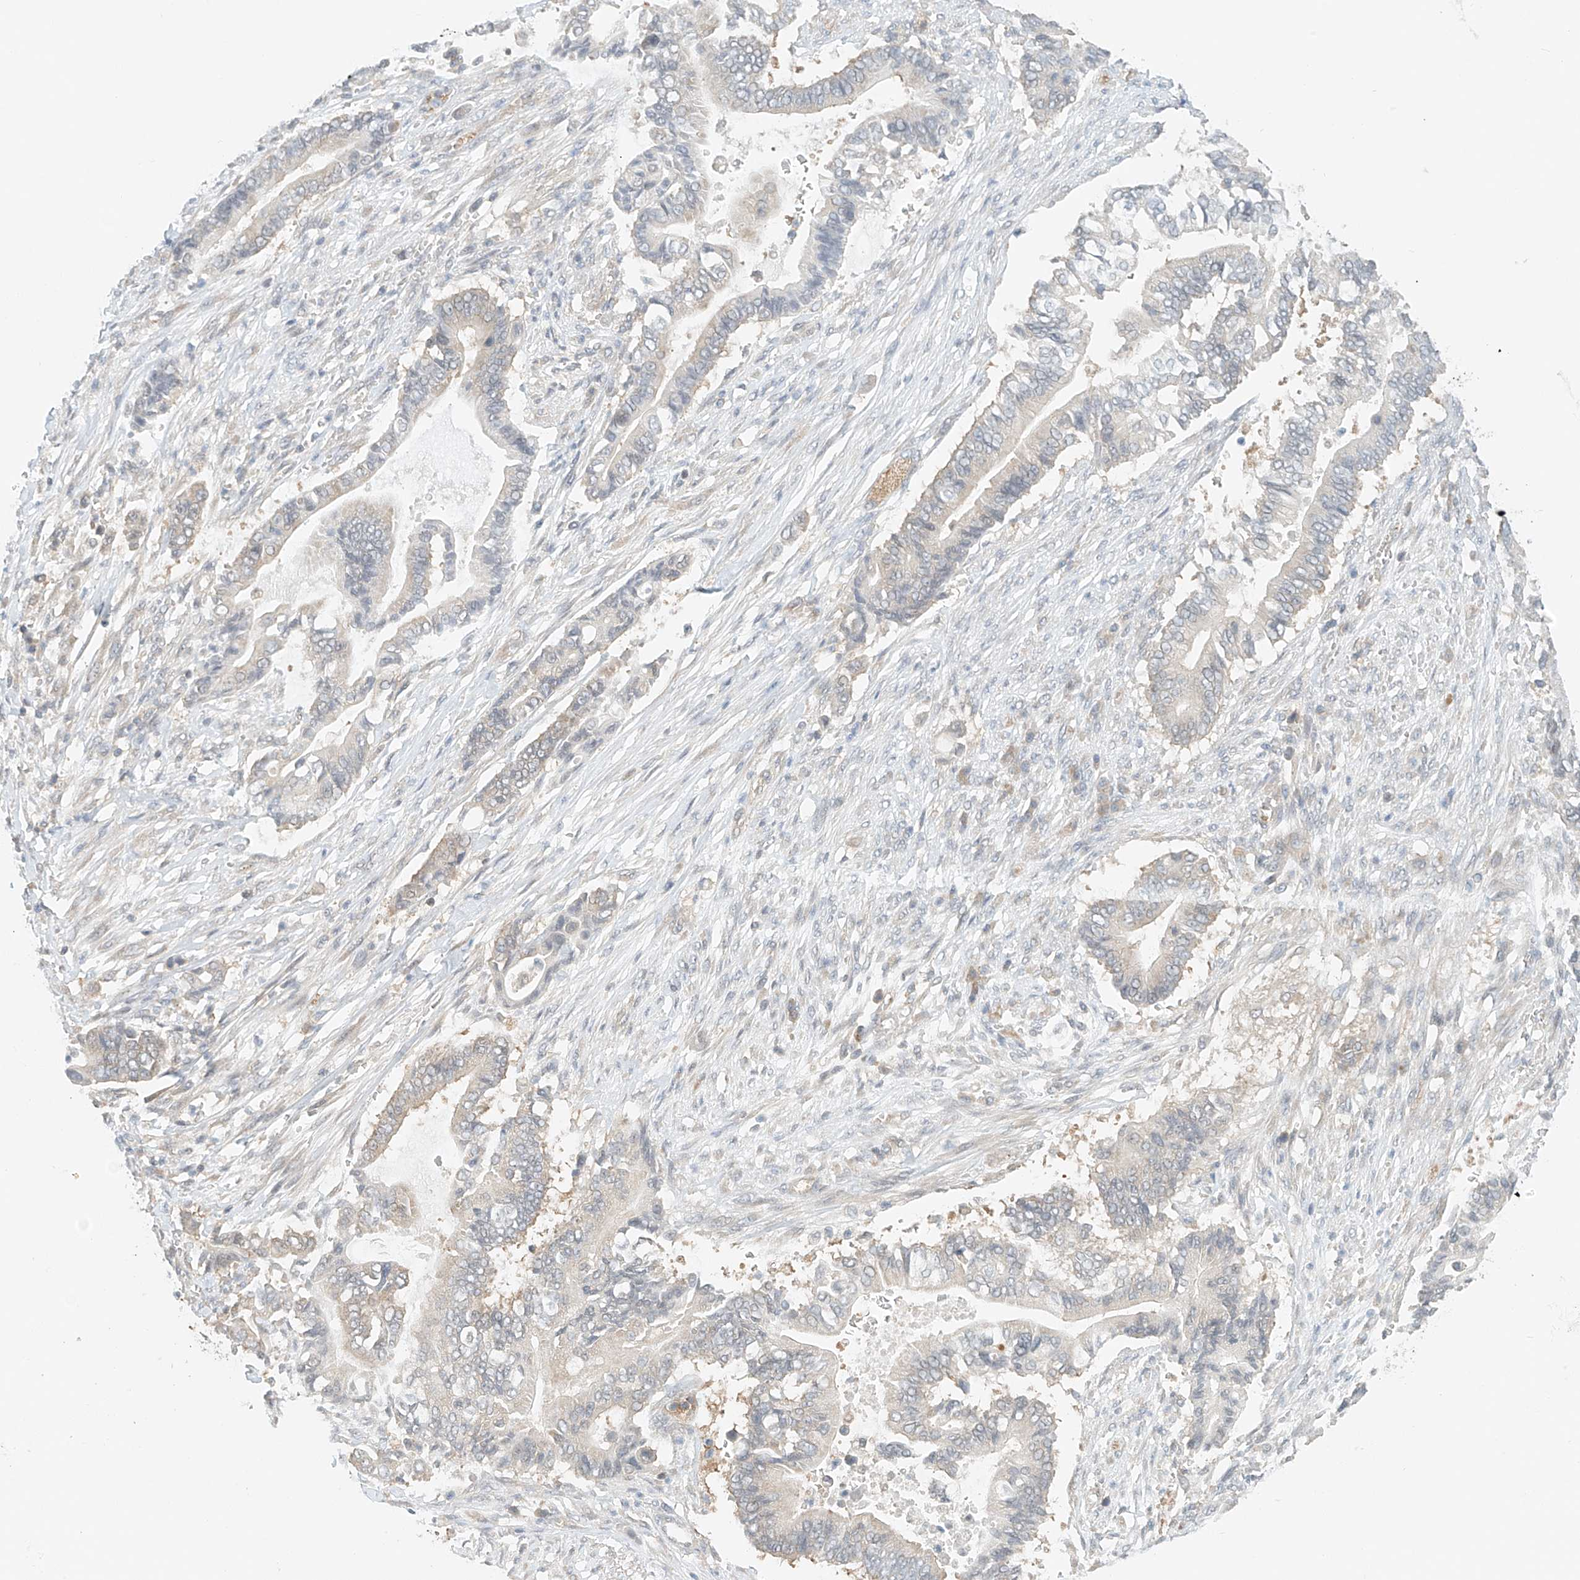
{"staining": {"intensity": "negative", "quantity": "none", "location": "none"}, "tissue": "pancreatic cancer", "cell_type": "Tumor cells", "image_type": "cancer", "snomed": [{"axis": "morphology", "description": "Adenocarcinoma, NOS"}, {"axis": "topography", "description": "Pancreas"}], "caption": "There is no significant positivity in tumor cells of pancreatic adenocarcinoma.", "gene": "PPA2", "patient": {"sex": "male", "age": 68}}